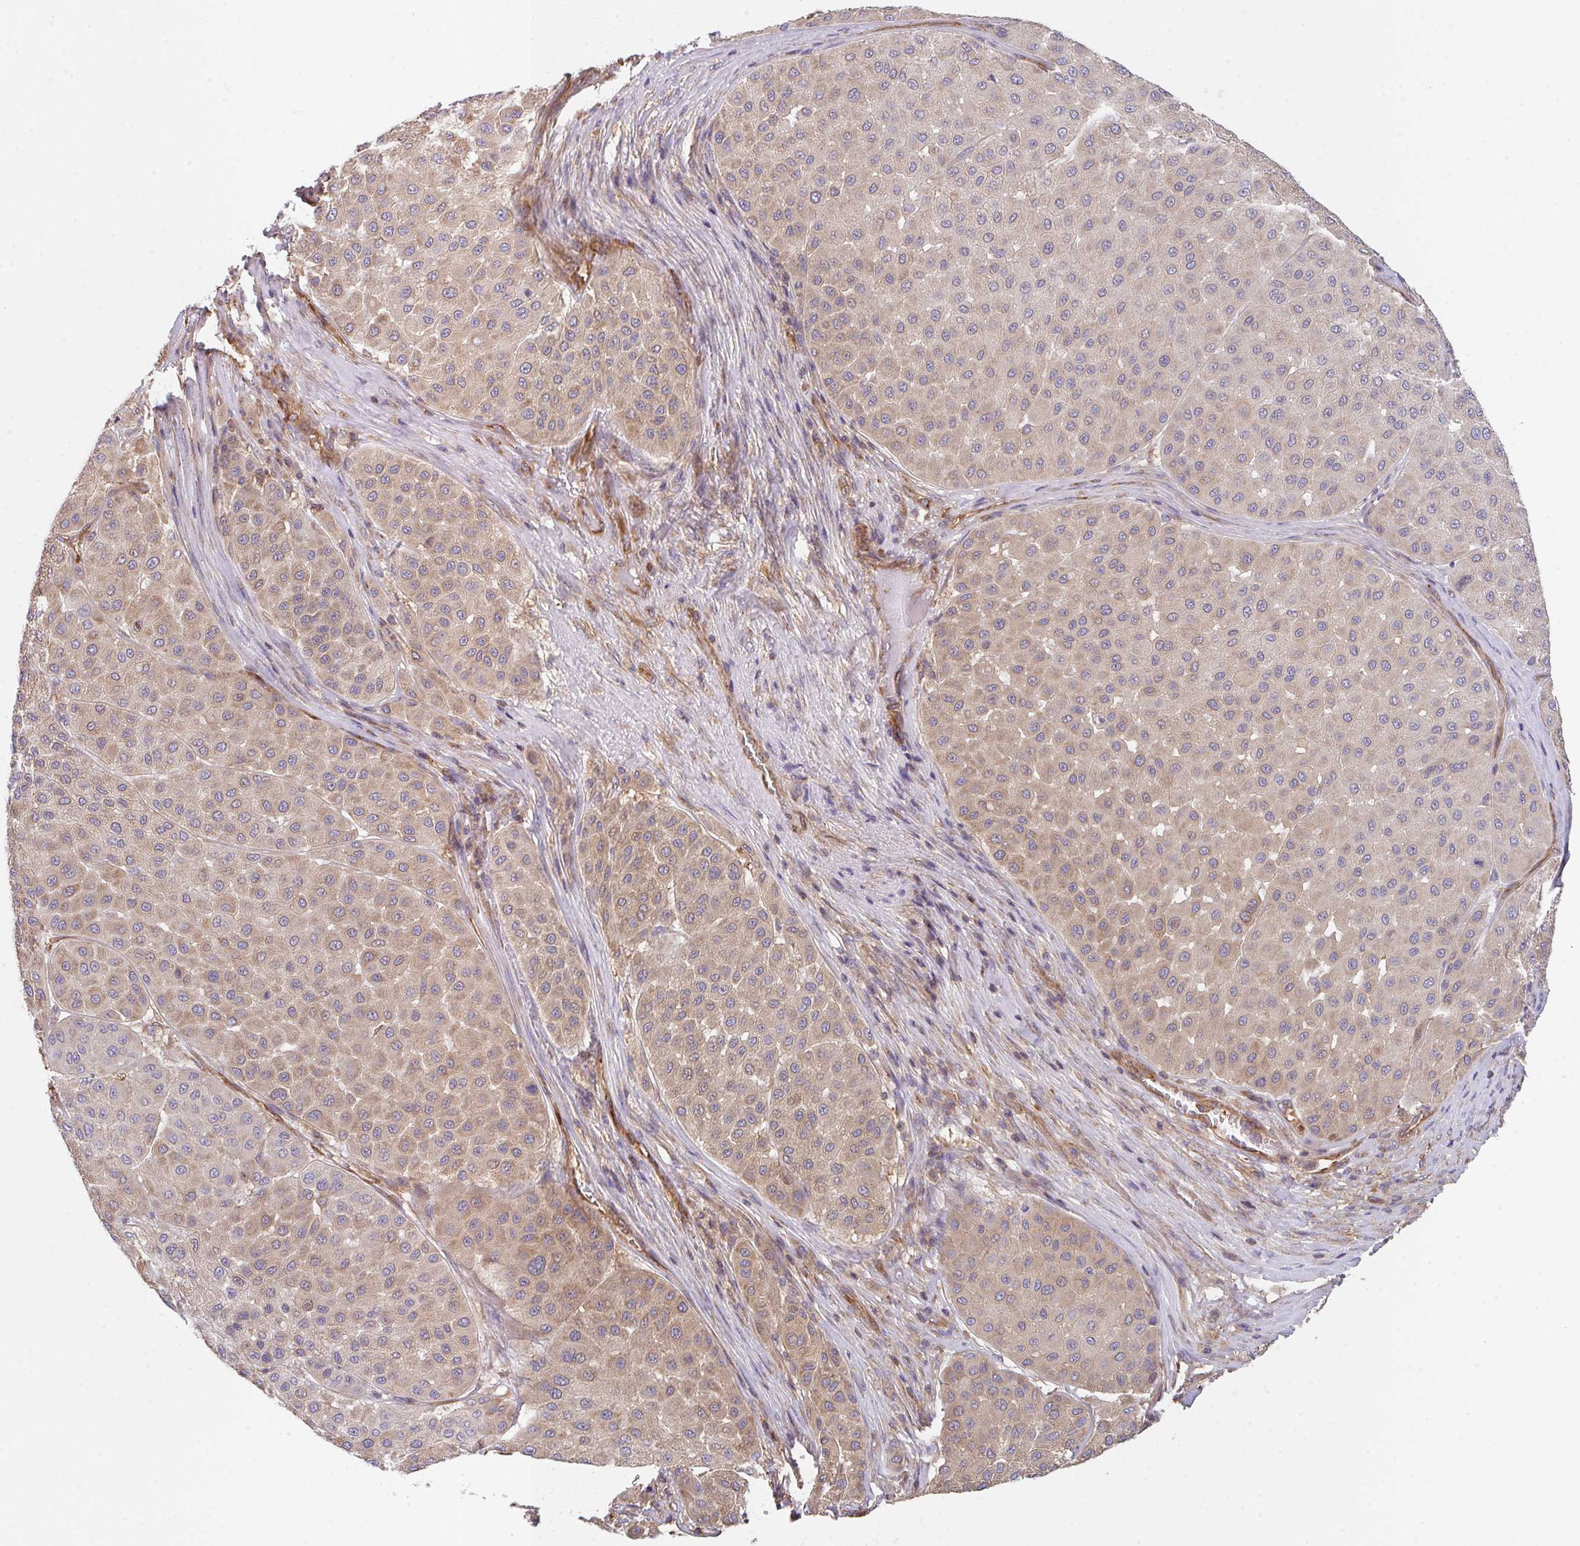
{"staining": {"intensity": "weak", "quantity": ">75%", "location": "cytoplasmic/membranous"}, "tissue": "melanoma", "cell_type": "Tumor cells", "image_type": "cancer", "snomed": [{"axis": "morphology", "description": "Malignant melanoma, Metastatic site"}, {"axis": "topography", "description": "Smooth muscle"}], "caption": "Malignant melanoma (metastatic site) stained for a protein (brown) displays weak cytoplasmic/membranous positive positivity in about >75% of tumor cells.", "gene": "TMEM229A", "patient": {"sex": "male", "age": 41}}